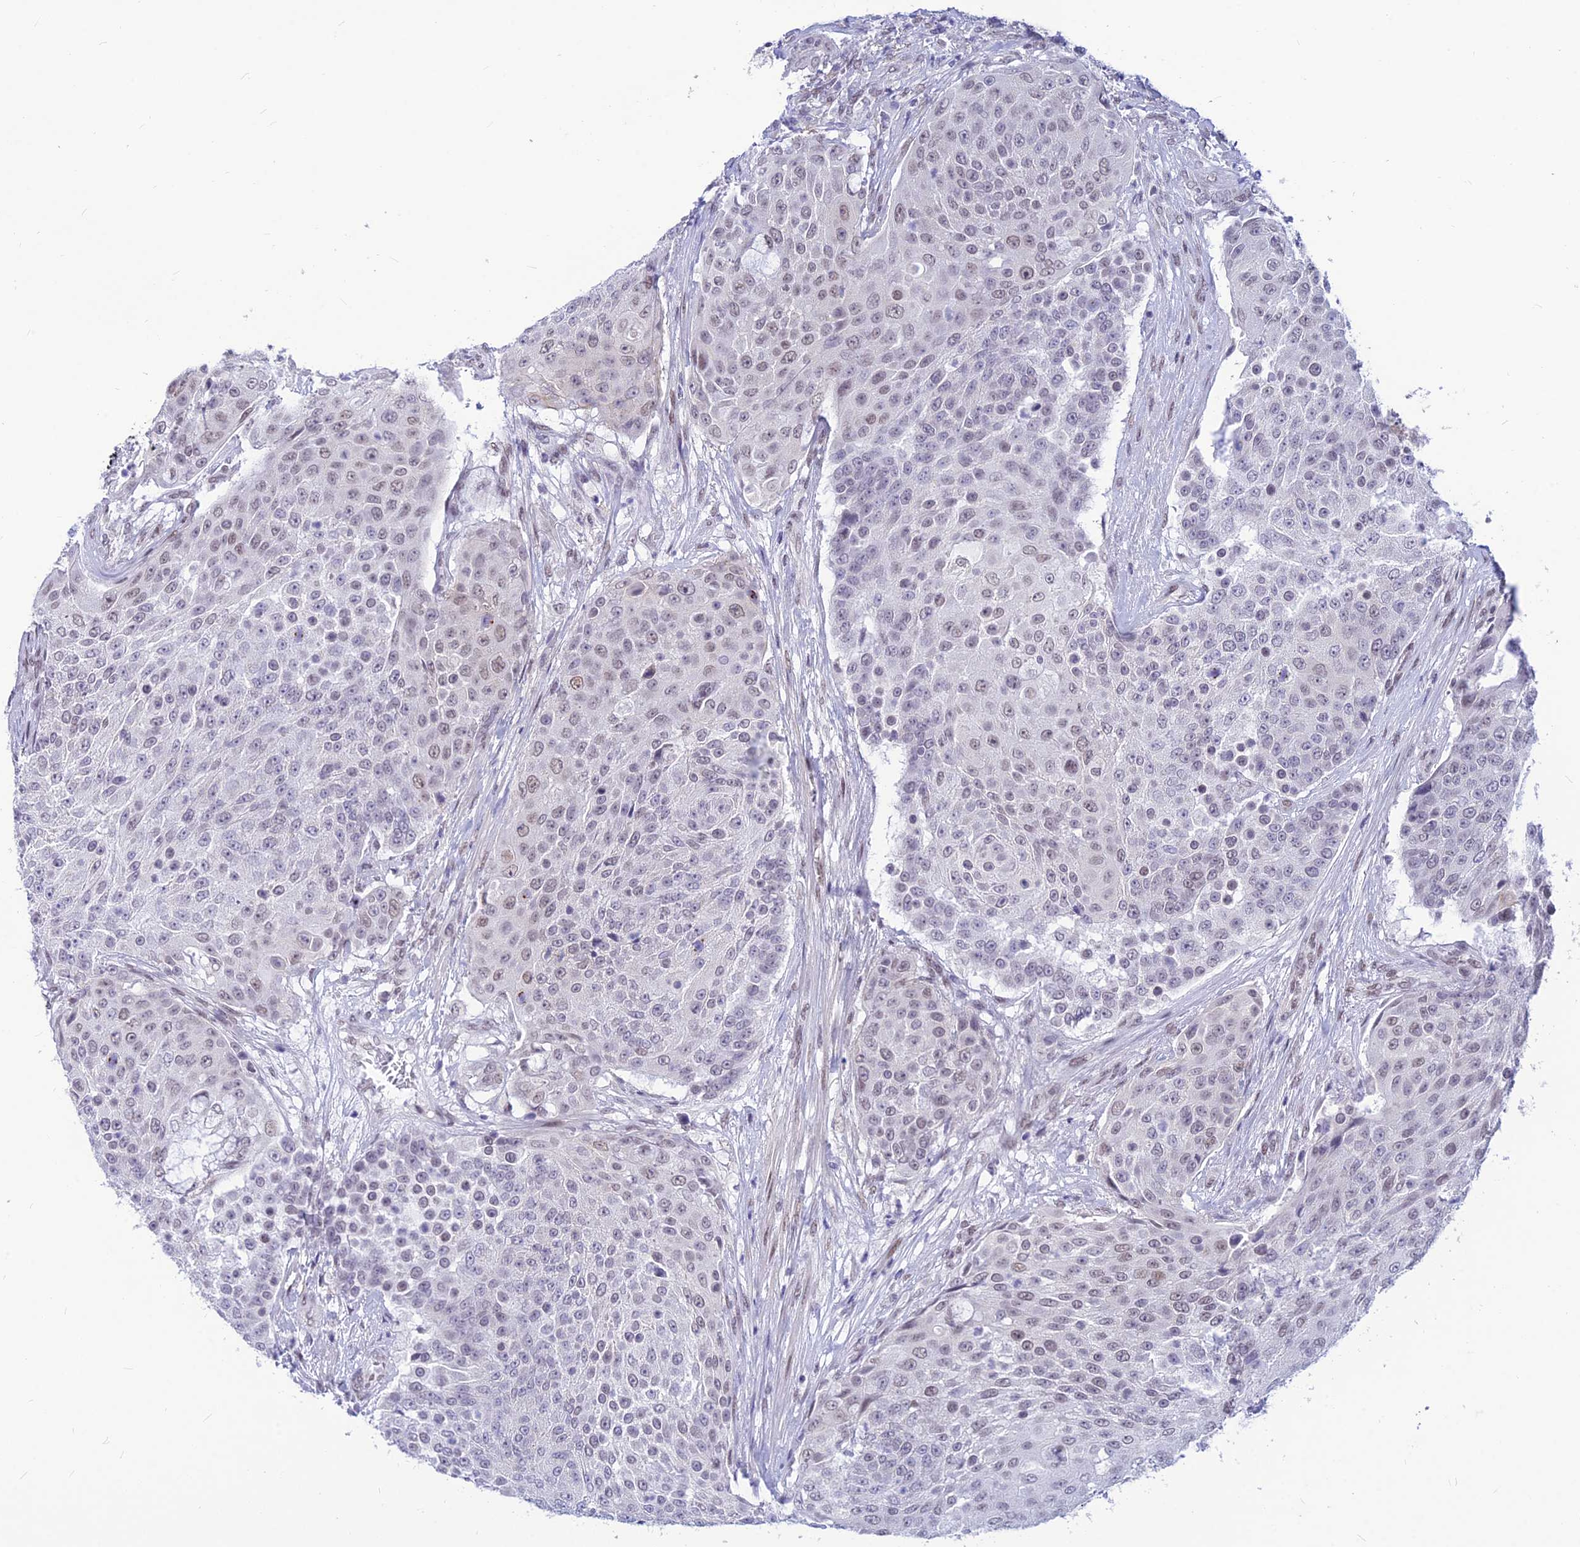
{"staining": {"intensity": "weak", "quantity": "<25%", "location": "nuclear"}, "tissue": "urothelial cancer", "cell_type": "Tumor cells", "image_type": "cancer", "snomed": [{"axis": "morphology", "description": "Urothelial carcinoma, High grade"}, {"axis": "topography", "description": "Urinary bladder"}], "caption": "A high-resolution photomicrograph shows IHC staining of high-grade urothelial carcinoma, which demonstrates no significant expression in tumor cells.", "gene": "KCTD13", "patient": {"sex": "female", "age": 63}}